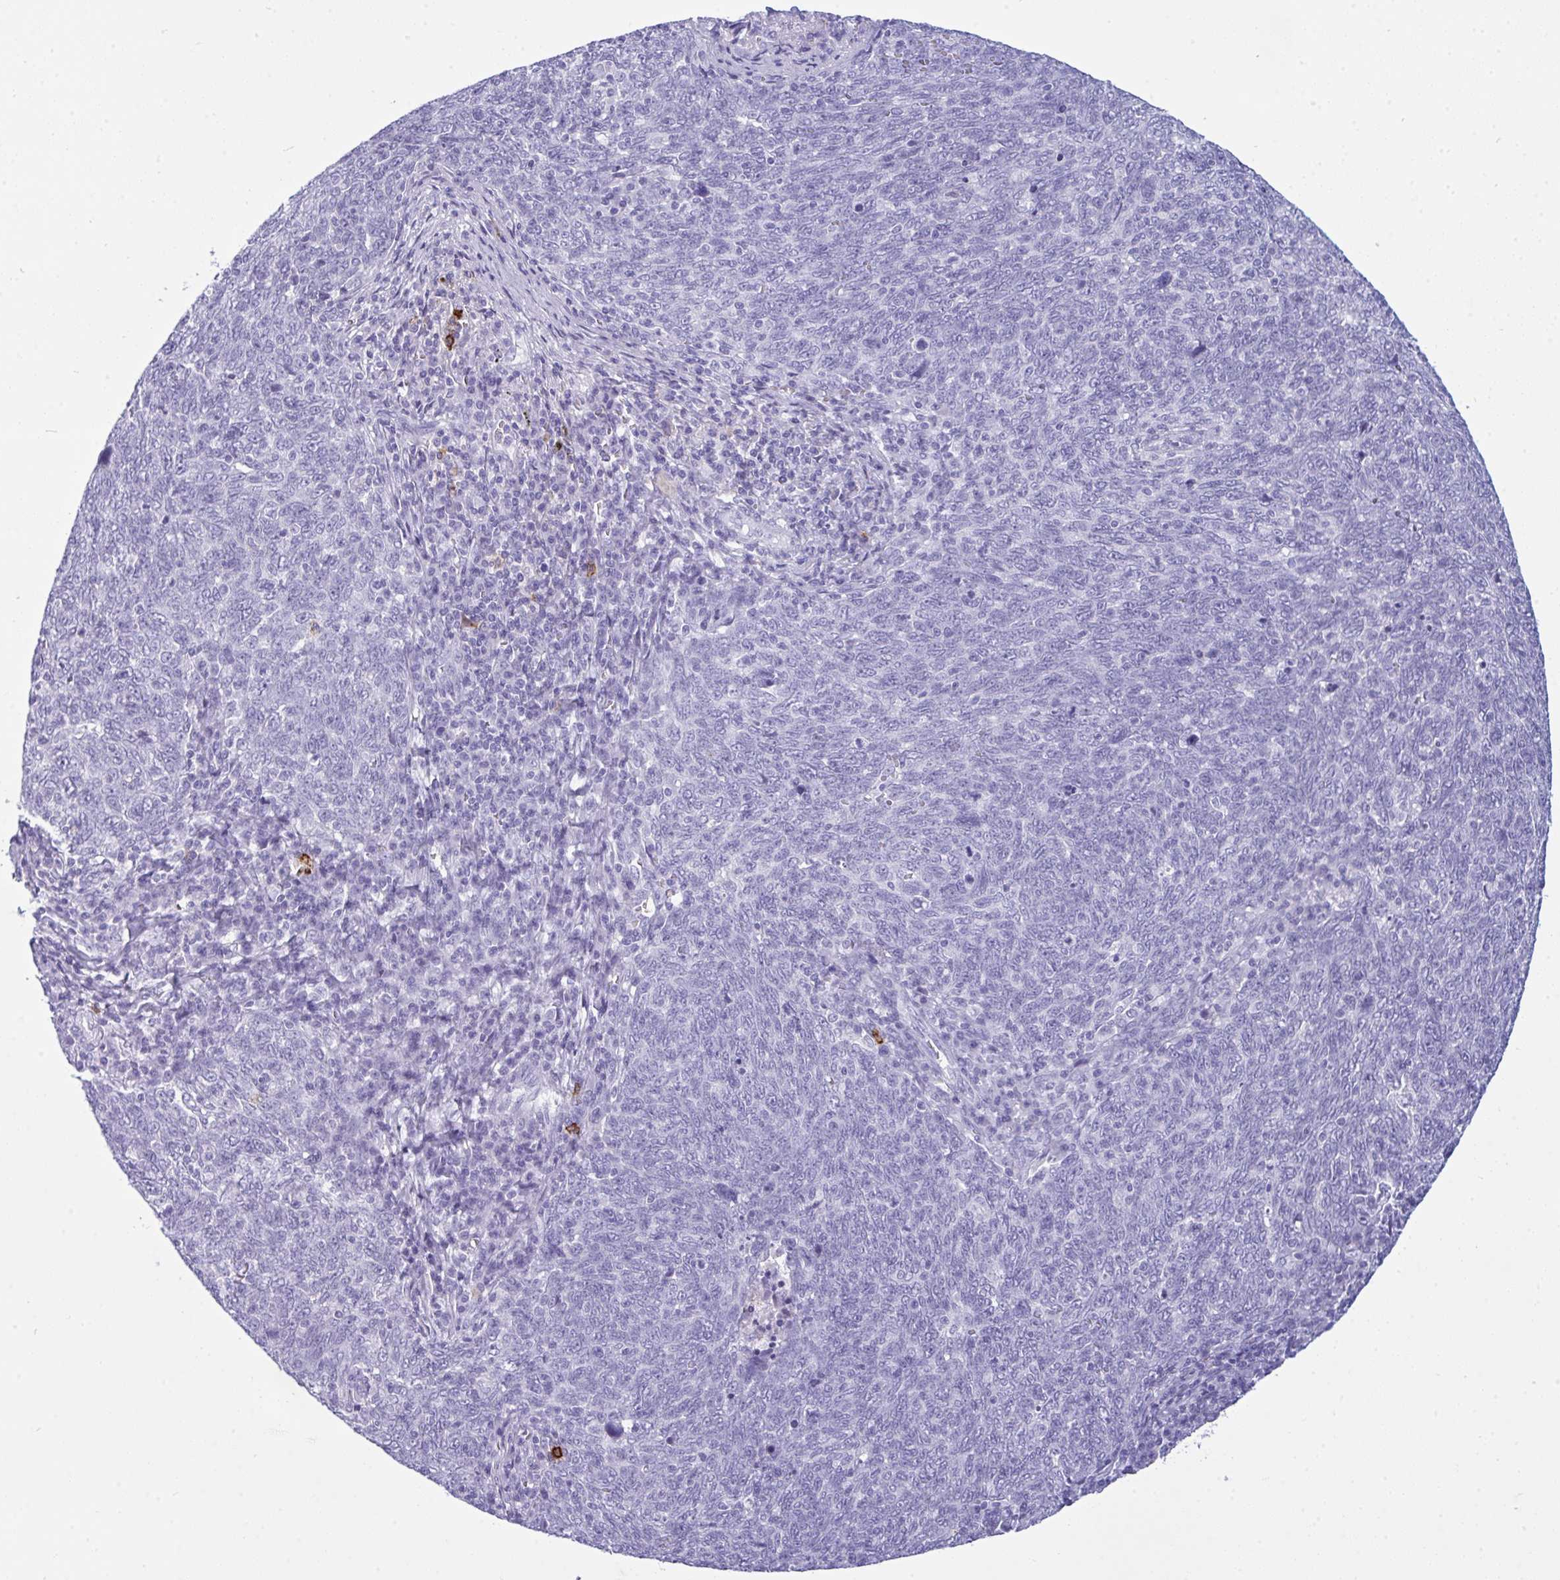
{"staining": {"intensity": "negative", "quantity": "none", "location": "none"}, "tissue": "lung cancer", "cell_type": "Tumor cells", "image_type": "cancer", "snomed": [{"axis": "morphology", "description": "Squamous cell carcinoma, NOS"}, {"axis": "topography", "description": "Lung"}], "caption": "High power microscopy photomicrograph of an IHC photomicrograph of lung cancer, revealing no significant expression in tumor cells.", "gene": "ARHGAP42", "patient": {"sex": "female", "age": 72}}